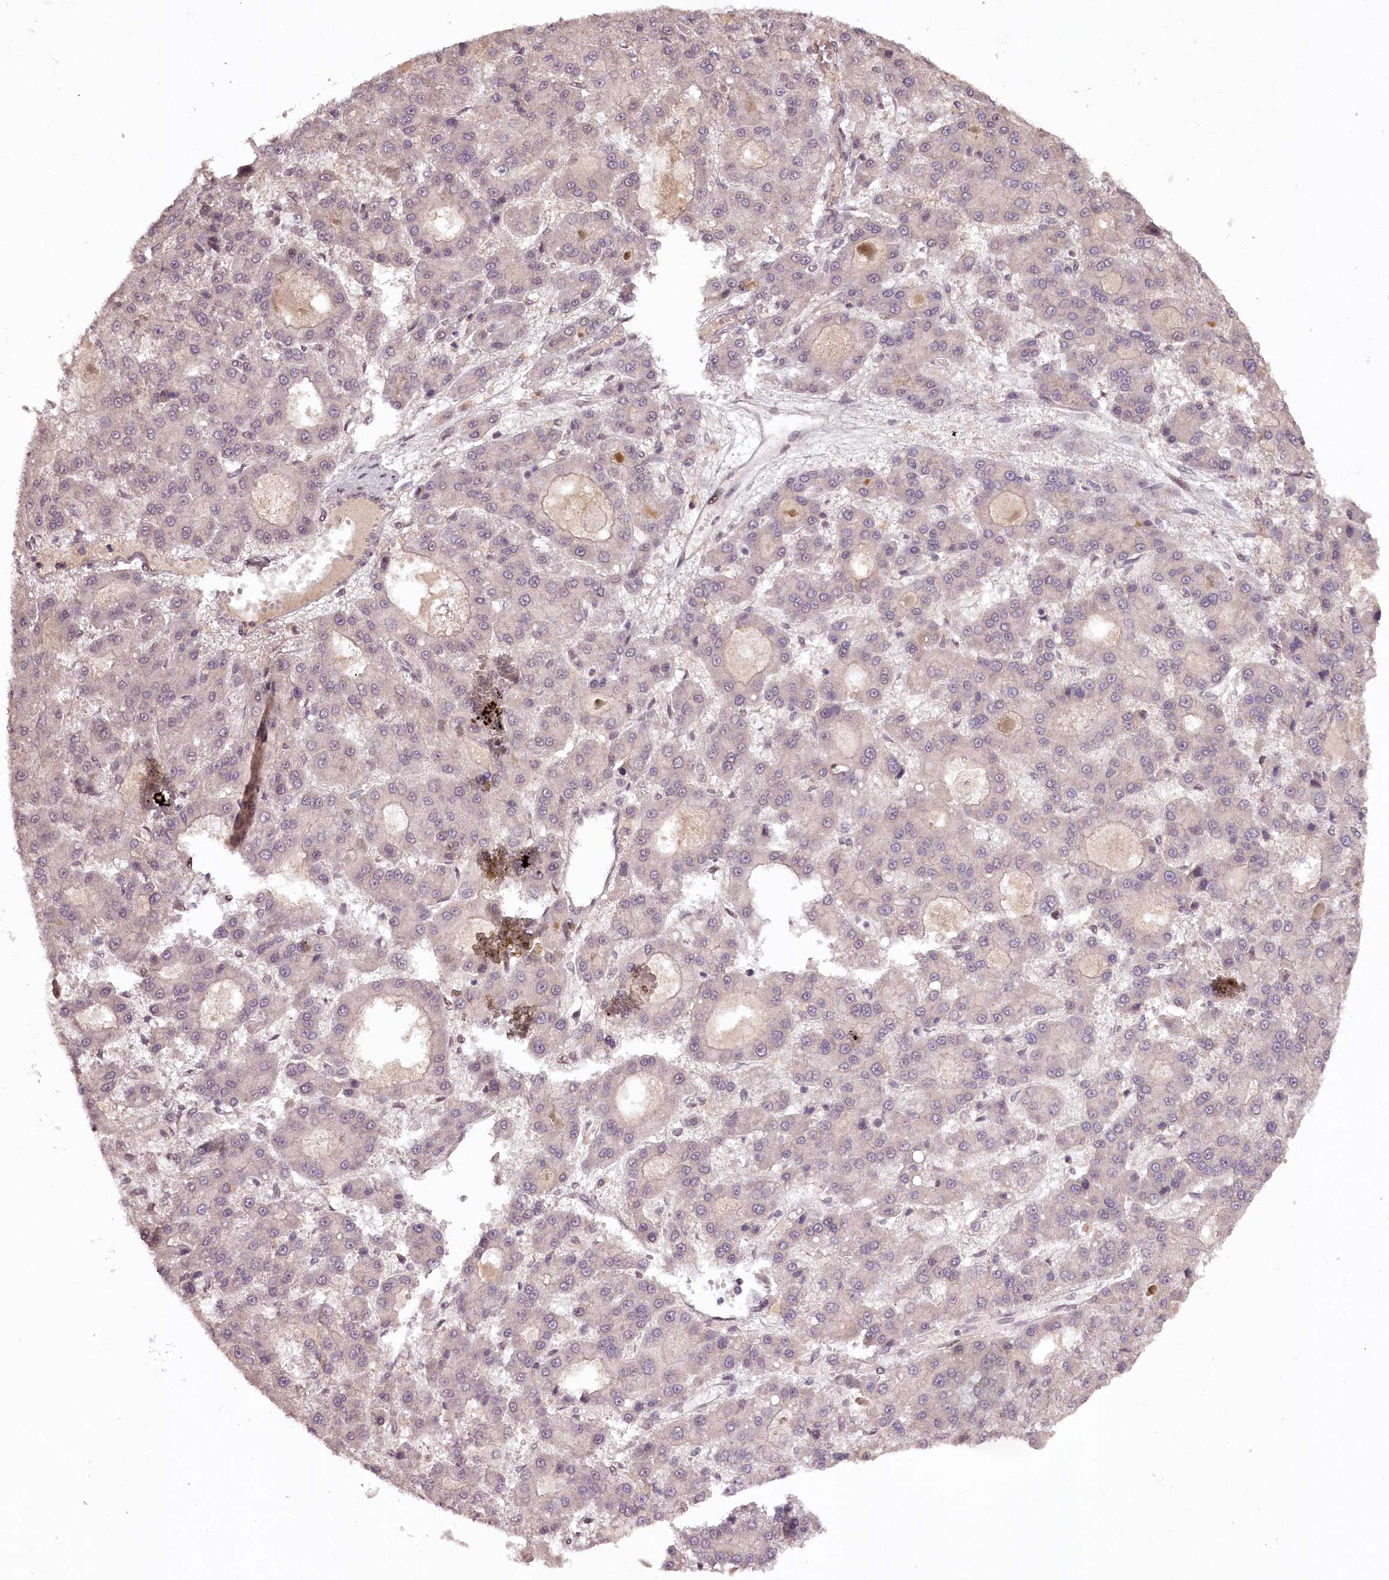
{"staining": {"intensity": "negative", "quantity": "none", "location": "none"}, "tissue": "liver cancer", "cell_type": "Tumor cells", "image_type": "cancer", "snomed": [{"axis": "morphology", "description": "Carcinoma, Hepatocellular, NOS"}, {"axis": "topography", "description": "Liver"}], "caption": "Liver cancer stained for a protein using immunohistochemistry exhibits no expression tumor cells.", "gene": "TTC33", "patient": {"sex": "male", "age": 70}}